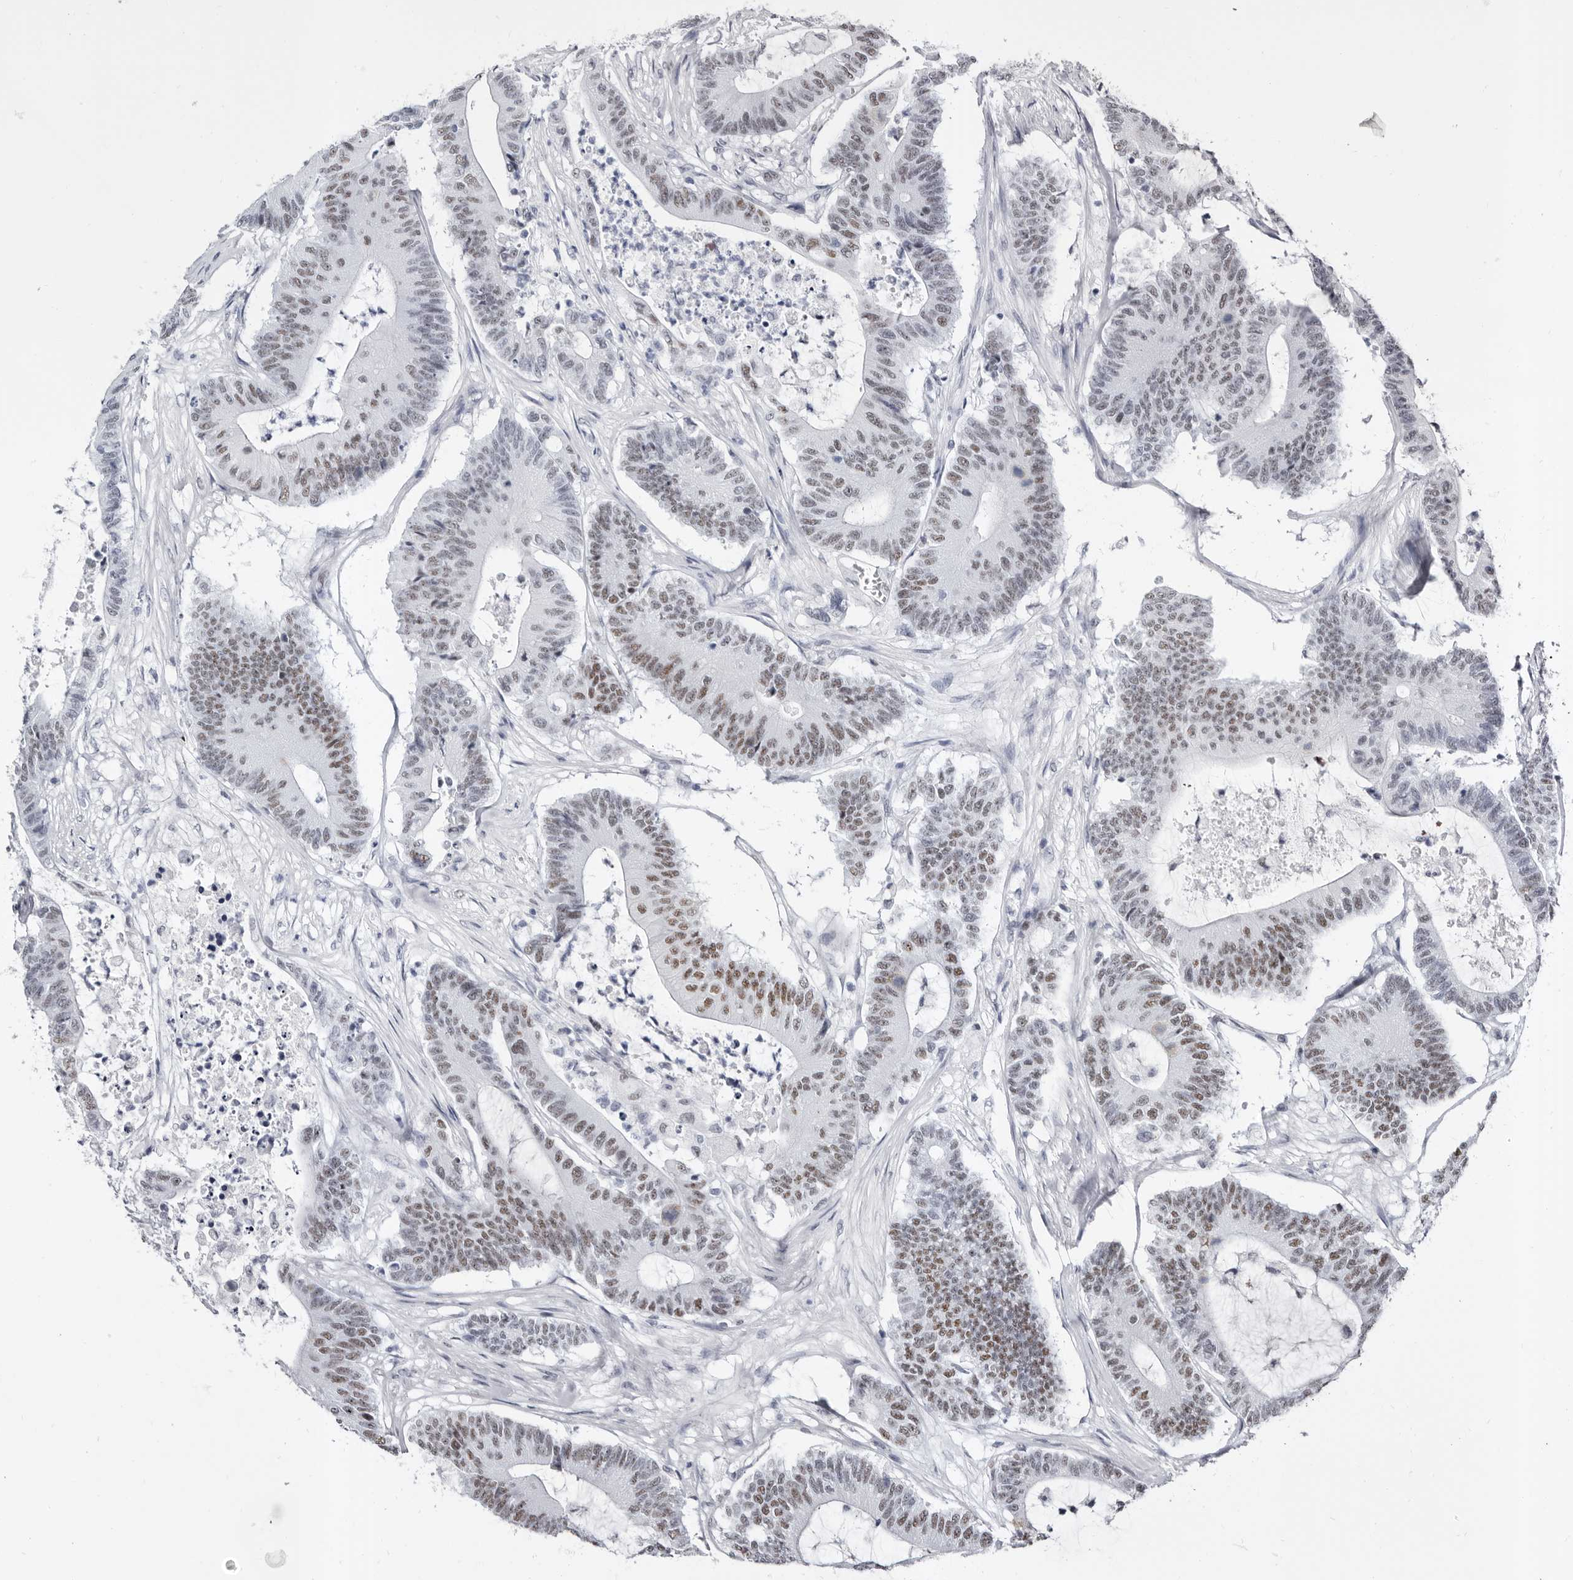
{"staining": {"intensity": "moderate", "quantity": "25%-75%", "location": "nuclear"}, "tissue": "colorectal cancer", "cell_type": "Tumor cells", "image_type": "cancer", "snomed": [{"axis": "morphology", "description": "Adenocarcinoma, NOS"}, {"axis": "topography", "description": "Colon"}], "caption": "High-magnification brightfield microscopy of colorectal cancer stained with DAB (3,3'-diaminobenzidine) (brown) and counterstained with hematoxylin (blue). tumor cells exhibit moderate nuclear expression is identified in approximately25%-75% of cells.", "gene": "ZNF326", "patient": {"sex": "female", "age": 84}}